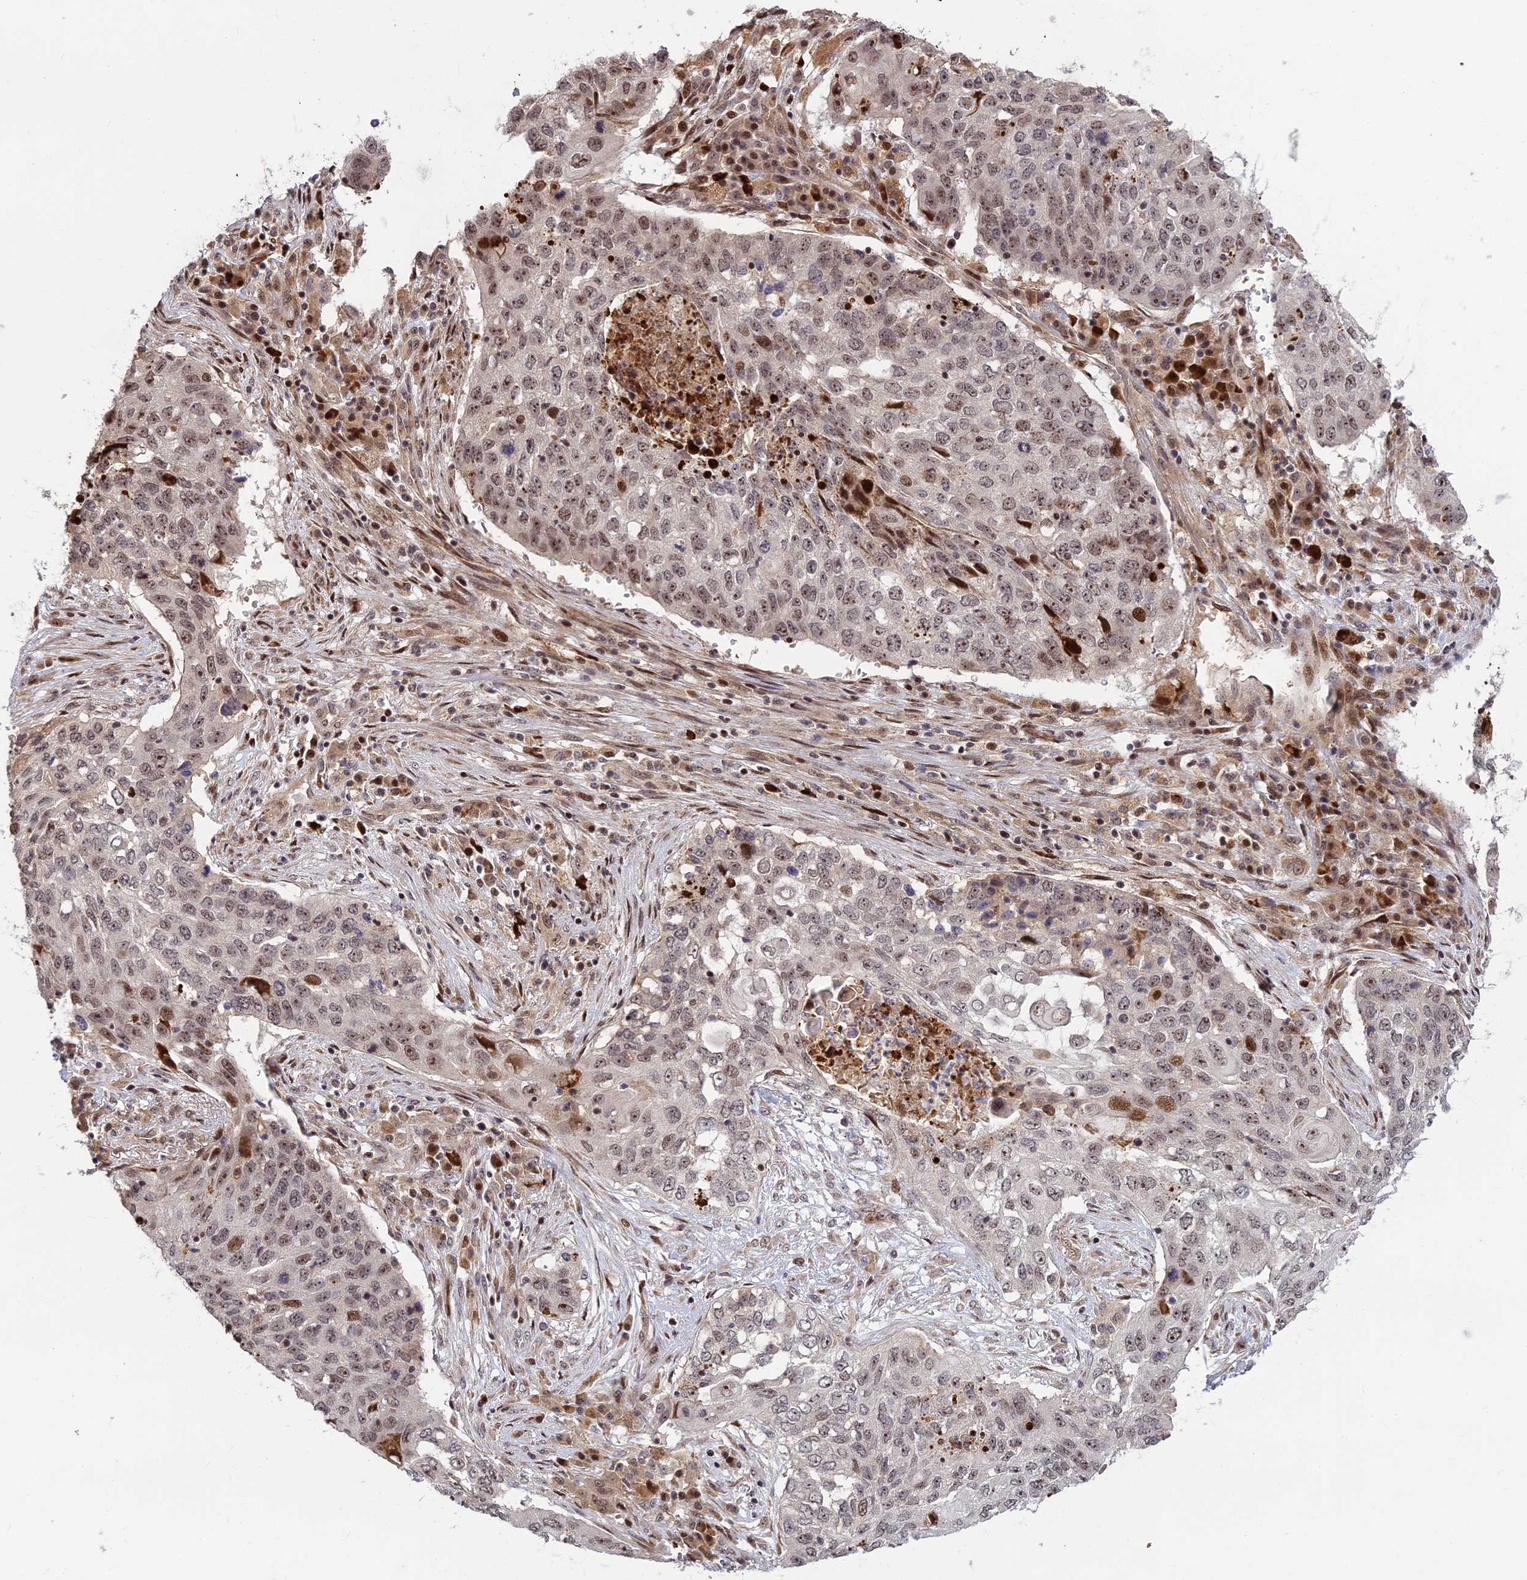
{"staining": {"intensity": "moderate", "quantity": "<25%", "location": "nuclear"}, "tissue": "lung cancer", "cell_type": "Tumor cells", "image_type": "cancer", "snomed": [{"axis": "morphology", "description": "Squamous cell carcinoma, NOS"}, {"axis": "topography", "description": "Lung"}], "caption": "Immunohistochemical staining of squamous cell carcinoma (lung) exhibits moderate nuclear protein expression in approximately <25% of tumor cells. Immunohistochemistry stains the protein in brown and the nuclei are stained blue.", "gene": "UFSP2", "patient": {"sex": "female", "age": 63}}